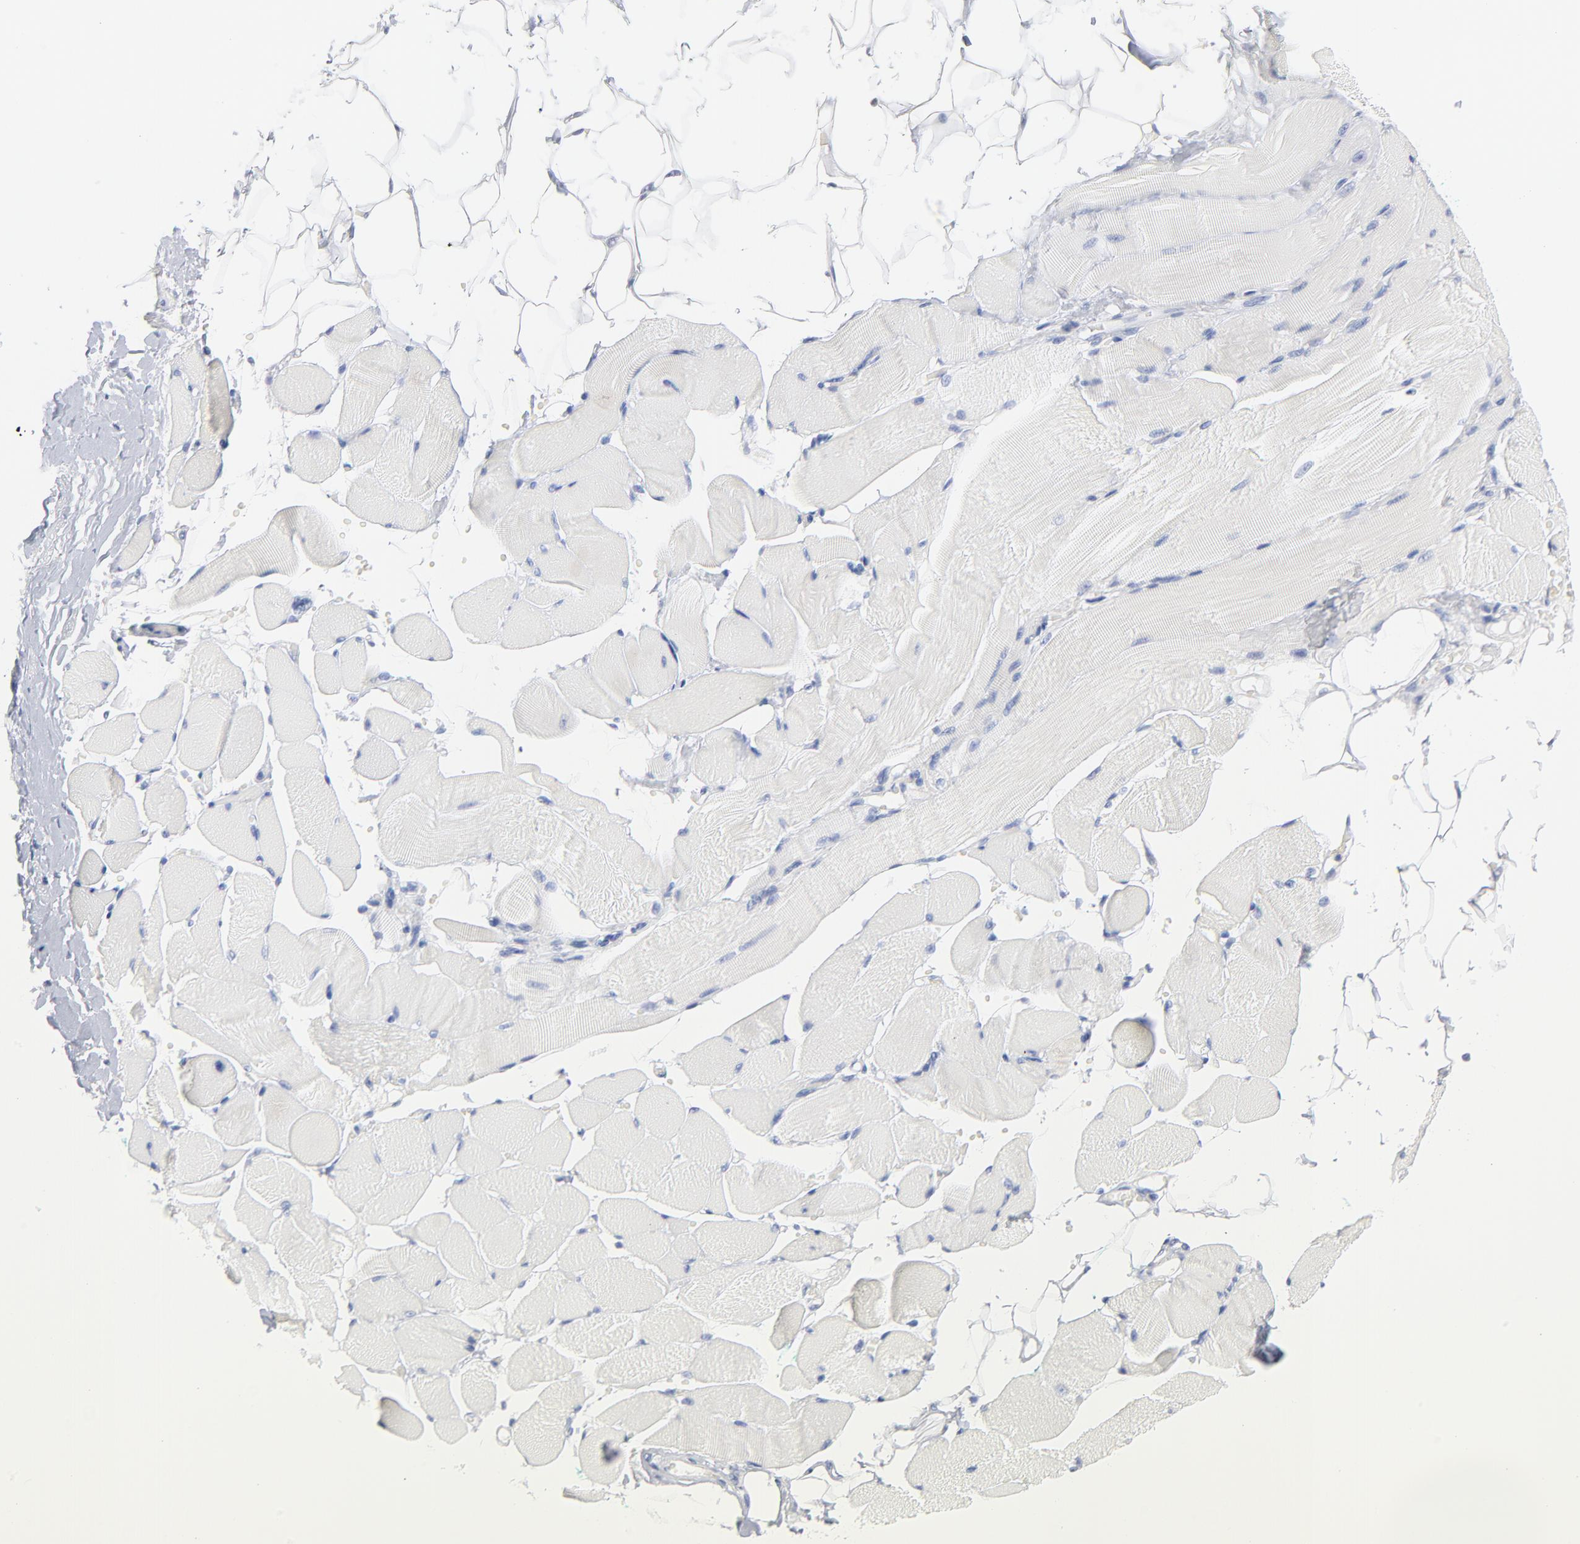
{"staining": {"intensity": "negative", "quantity": "none", "location": "none"}, "tissue": "skeletal muscle", "cell_type": "Myocytes", "image_type": "normal", "snomed": [{"axis": "morphology", "description": "Normal tissue, NOS"}, {"axis": "topography", "description": "Skeletal muscle"}, {"axis": "topography", "description": "Peripheral nerve tissue"}], "caption": "Protein analysis of benign skeletal muscle shows no significant staining in myocytes. (Immunohistochemistry, brightfield microscopy, high magnification).", "gene": "SEPTIN11", "patient": {"sex": "female", "age": 84}}